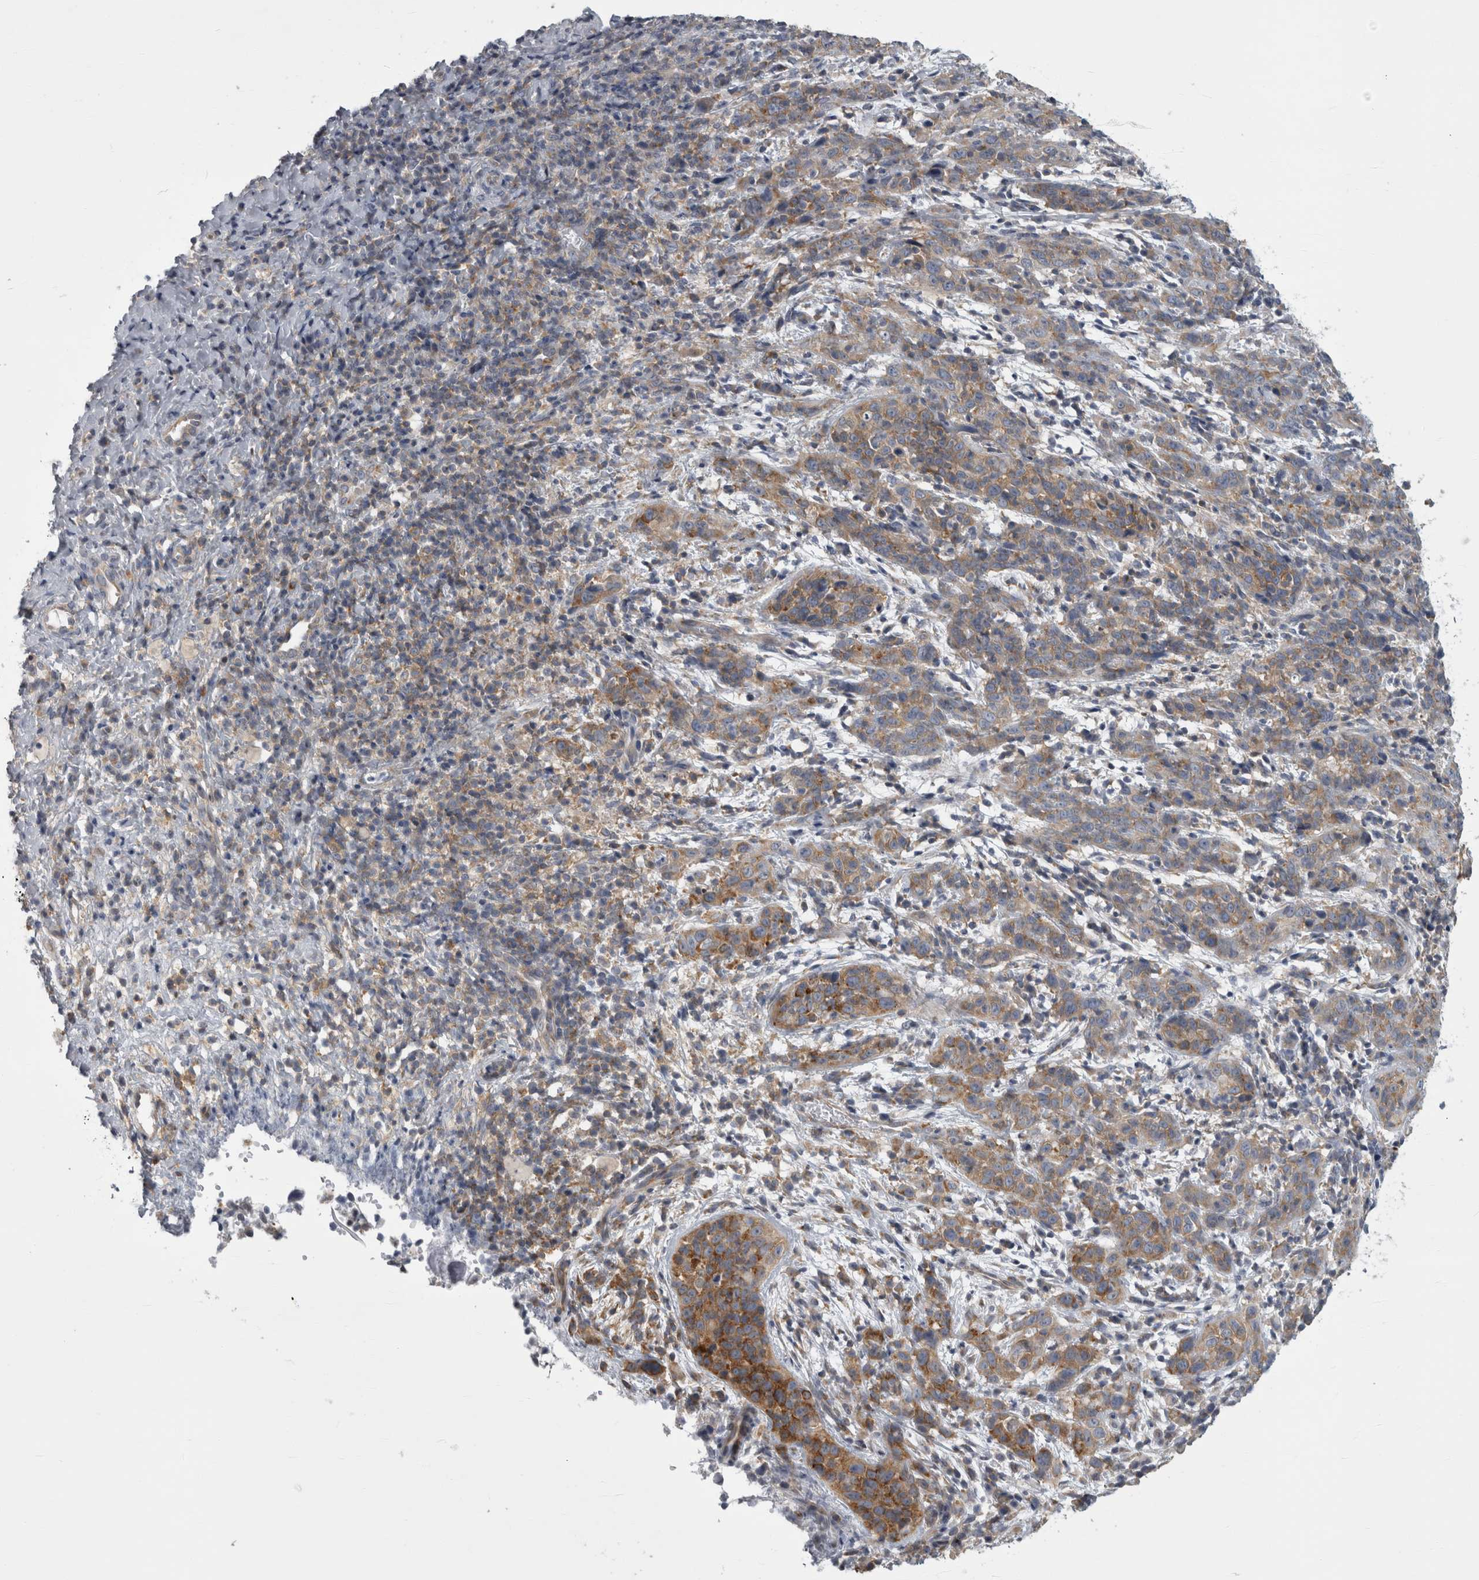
{"staining": {"intensity": "moderate", "quantity": ">75%", "location": "cytoplasmic/membranous"}, "tissue": "cervical cancer", "cell_type": "Tumor cells", "image_type": "cancer", "snomed": [{"axis": "morphology", "description": "Squamous cell carcinoma, NOS"}, {"axis": "topography", "description": "Cervix"}], "caption": "Tumor cells demonstrate medium levels of moderate cytoplasmic/membranous expression in about >75% of cells in human cervical cancer (squamous cell carcinoma). (Brightfield microscopy of DAB IHC at high magnification).", "gene": "PRRC2C", "patient": {"sex": "female", "age": 46}}